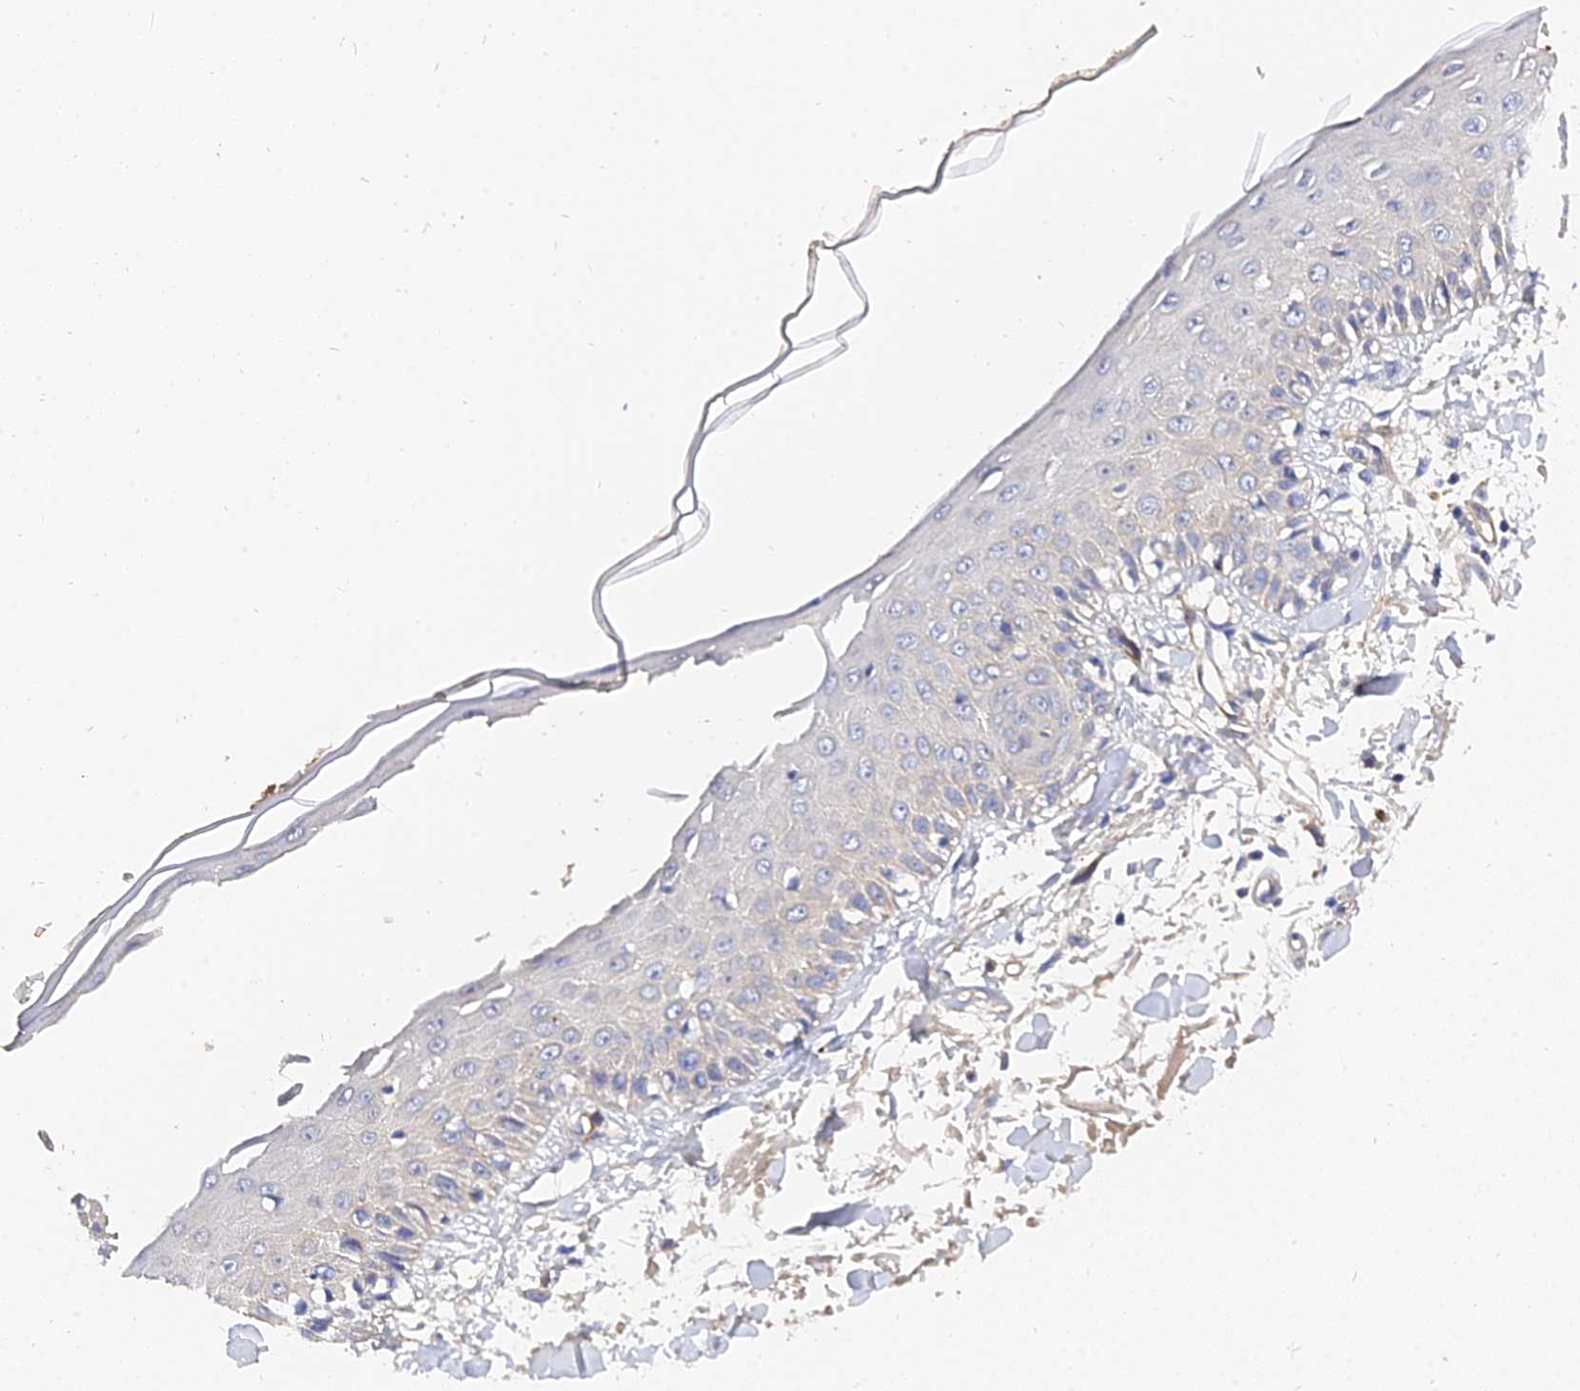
{"staining": {"intensity": "negative", "quantity": "none", "location": "none"}, "tissue": "skin", "cell_type": "Fibroblasts", "image_type": "normal", "snomed": [{"axis": "morphology", "description": "Normal tissue, NOS"}, {"axis": "morphology", "description": "Squamous cell carcinoma, NOS"}, {"axis": "topography", "description": "Skin"}, {"axis": "topography", "description": "Peripheral nerve tissue"}], "caption": "IHC of benign human skin shows no staining in fibroblasts.", "gene": "MRPL35", "patient": {"sex": "male", "age": 83}}